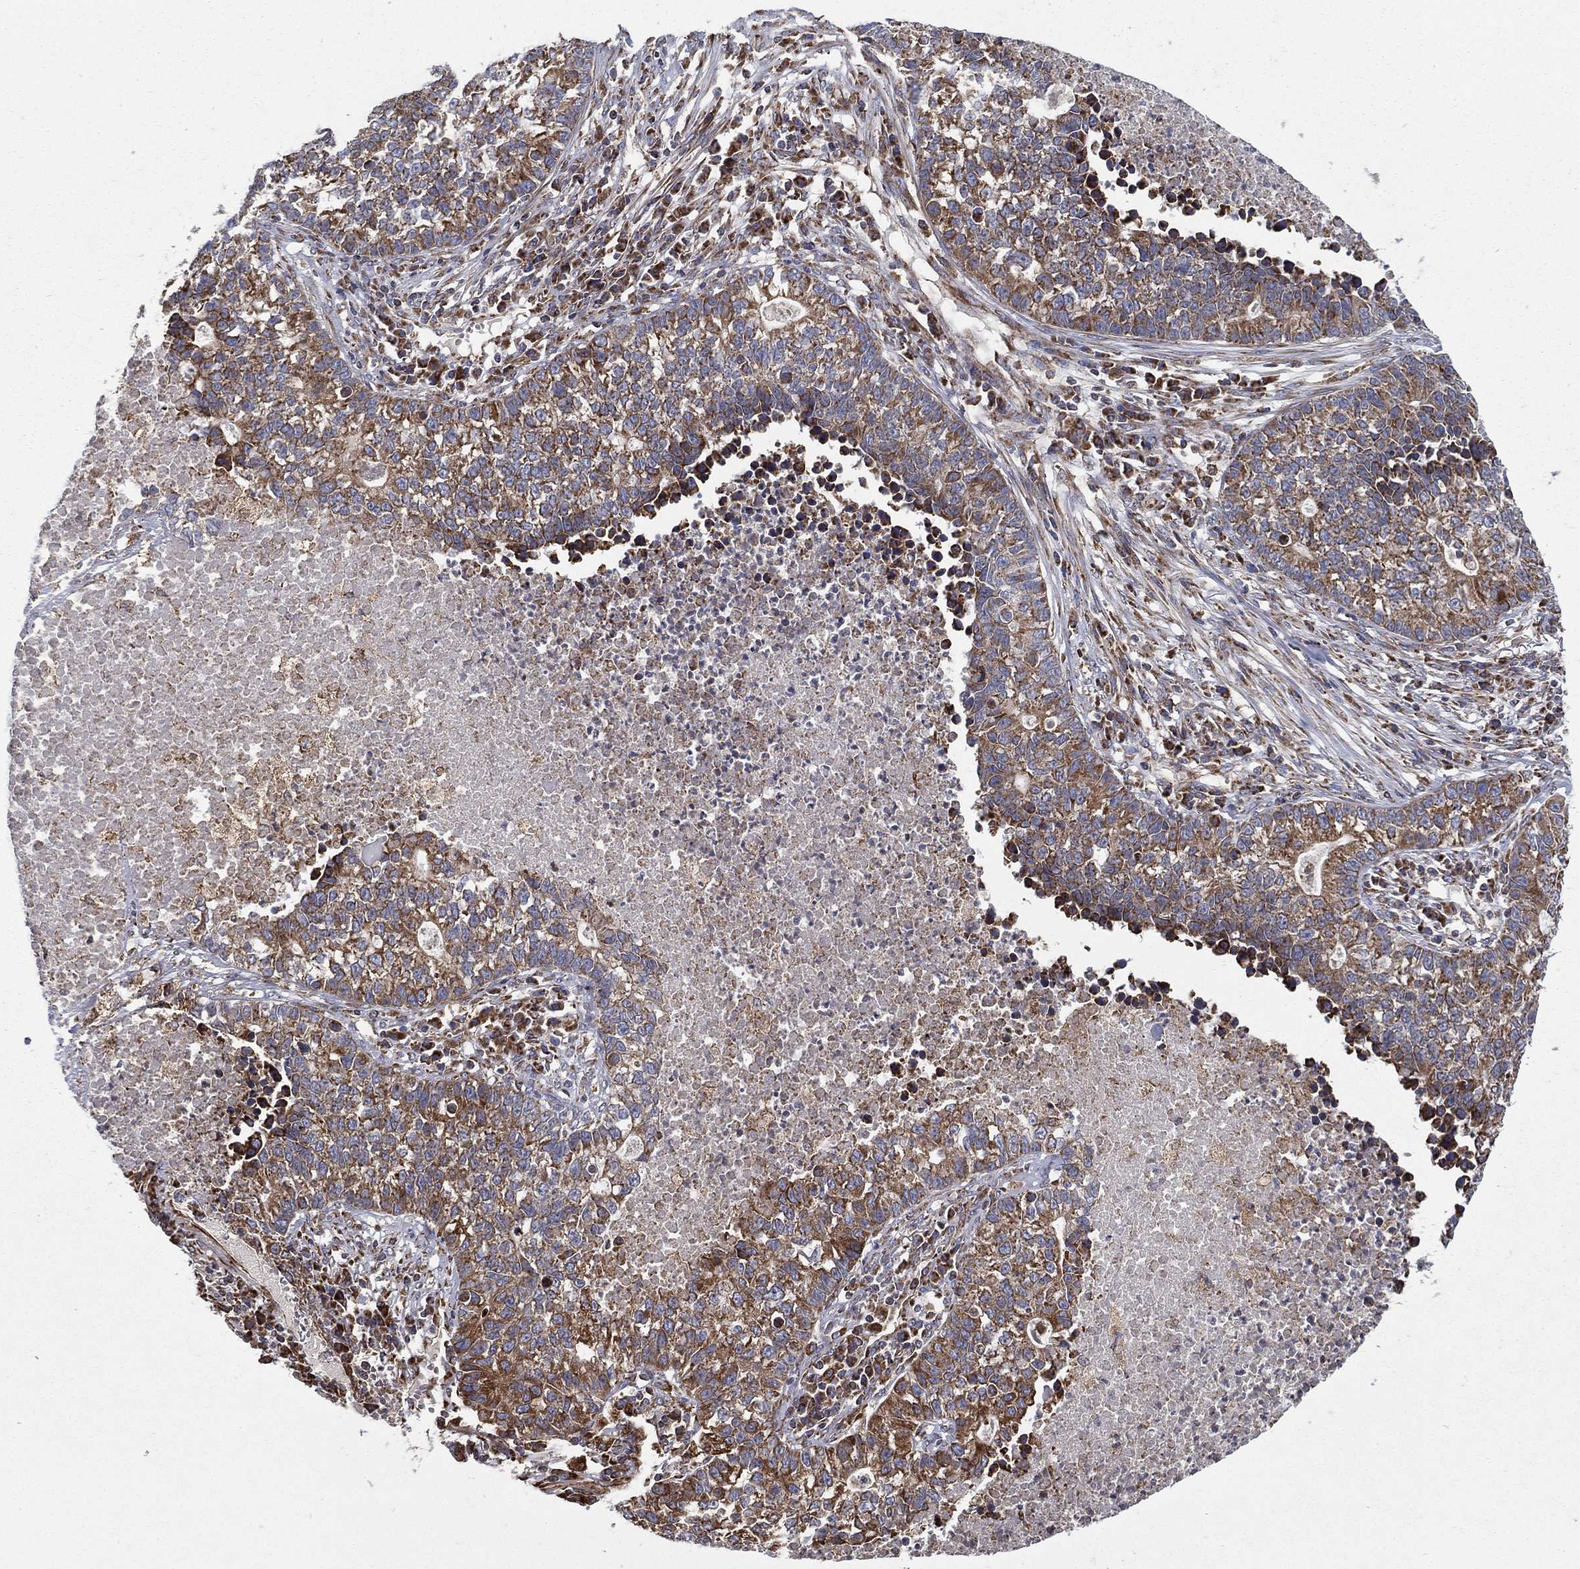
{"staining": {"intensity": "moderate", "quantity": ">75%", "location": "cytoplasmic/membranous"}, "tissue": "lung cancer", "cell_type": "Tumor cells", "image_type": "cancer", "snomed": [{"axis": "morphology", "description": "Adenocarcinoma, NOS"}, {"axis": "topography", "description": "Lung"}], "caption": "Tumor cells demonstrate medium levels of moderate cytoplasmic/membranous expression in approximately >75% of cells in human lung cancer (adenocarcinoma).", "gene": "MT-CYB", "patient": {"sex": "male", "age": 57}}